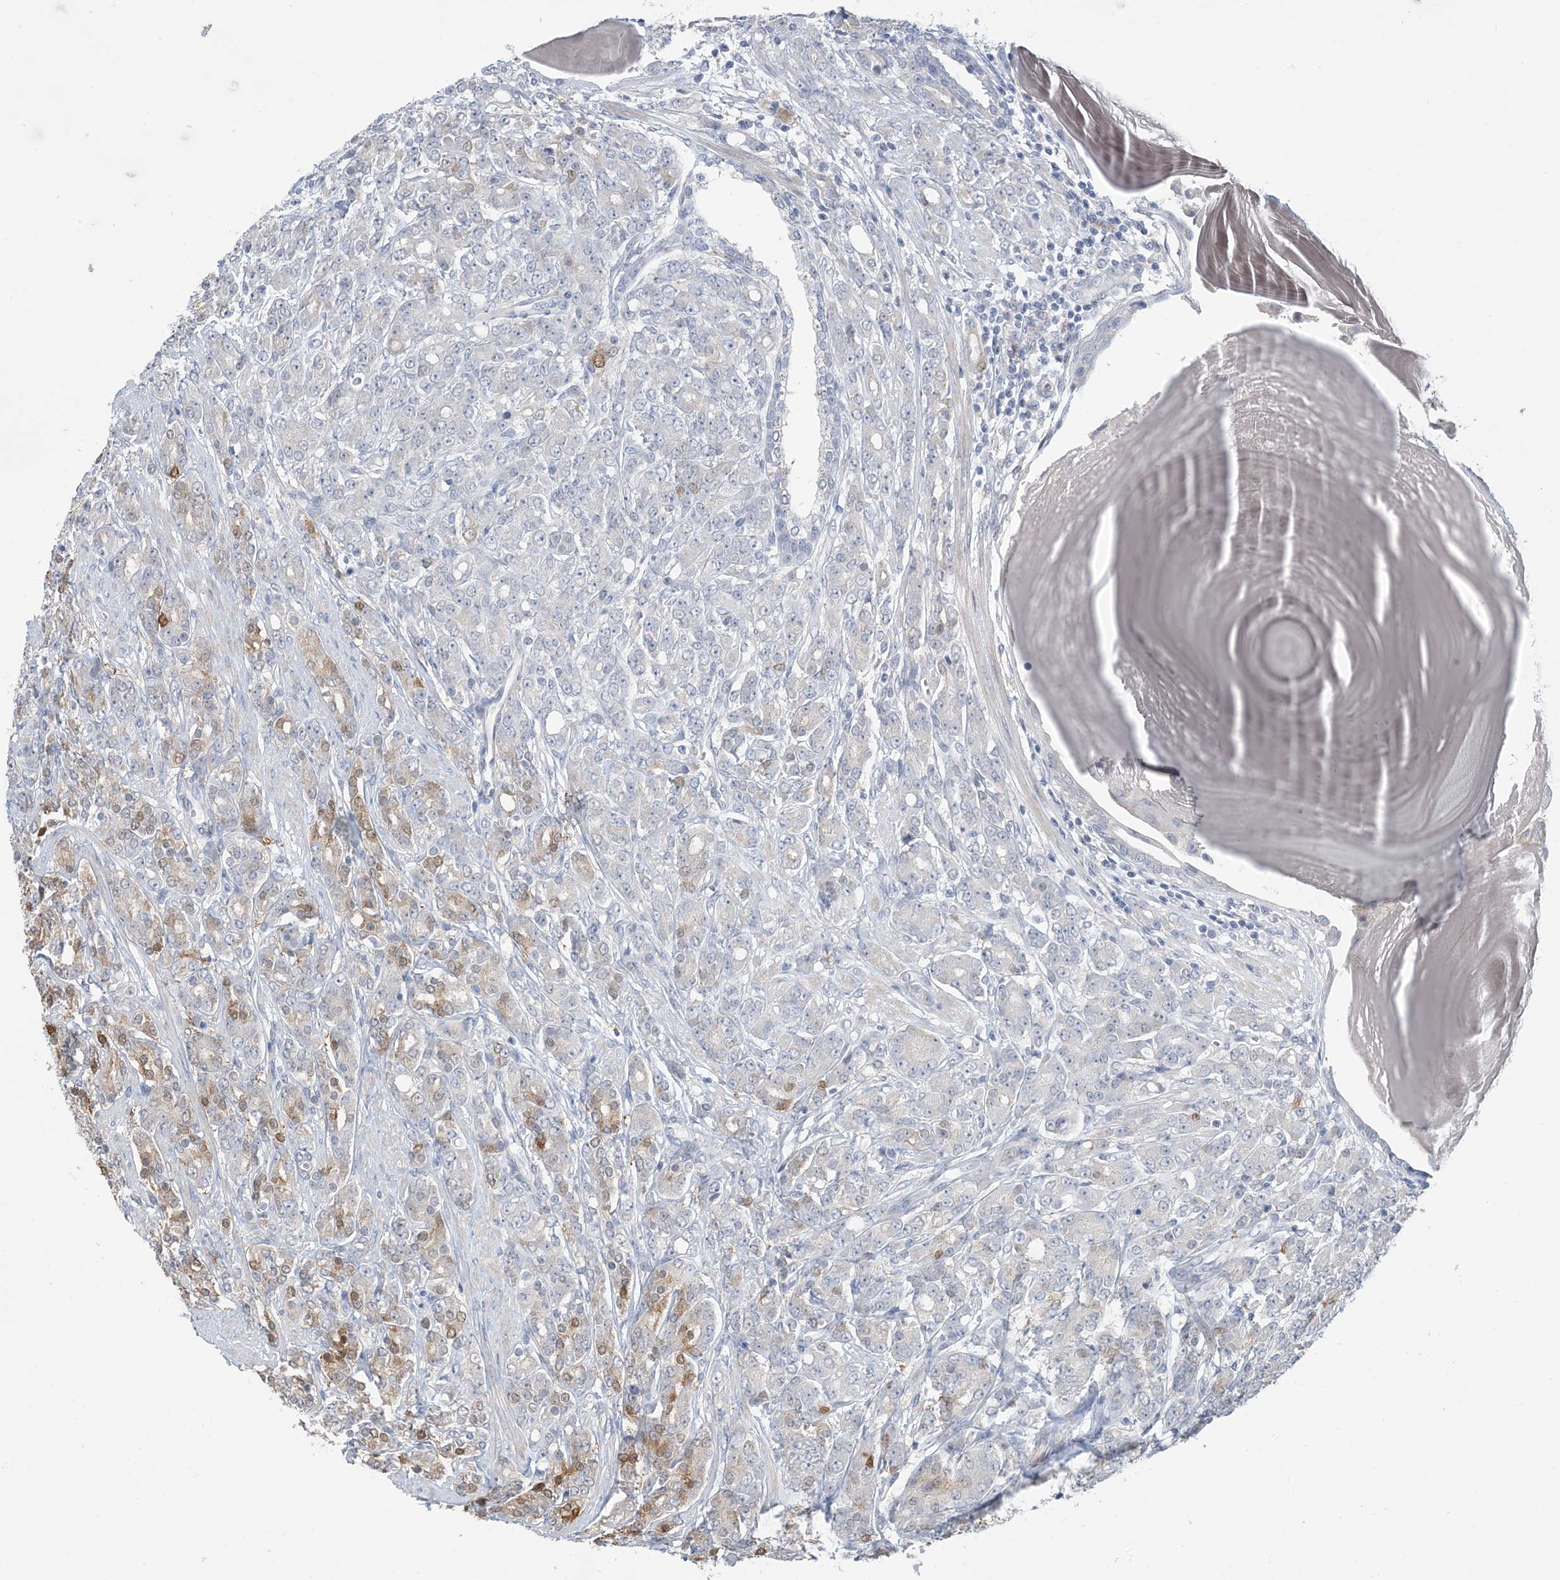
{"staining": {"intensity": "weak", "quantity": "<25%", "location": "cytoplasmic/membranous"}, "tissue": "prostate cancer", "cell_type": "Tumor cells", "image_type": "cancer", "snomed": [{"axis": "morphology", "description": "Adenocarcinoma, High grade"}, {"axis": "topography", "description": "Prostate"}], "caption": "Protein analysis of prostate adenocarcinoma (high-grade) demonstrates no significant staining in tumor cells.", "gene": "TTYH1", "patient": {"sex": "male", "age": 62}}